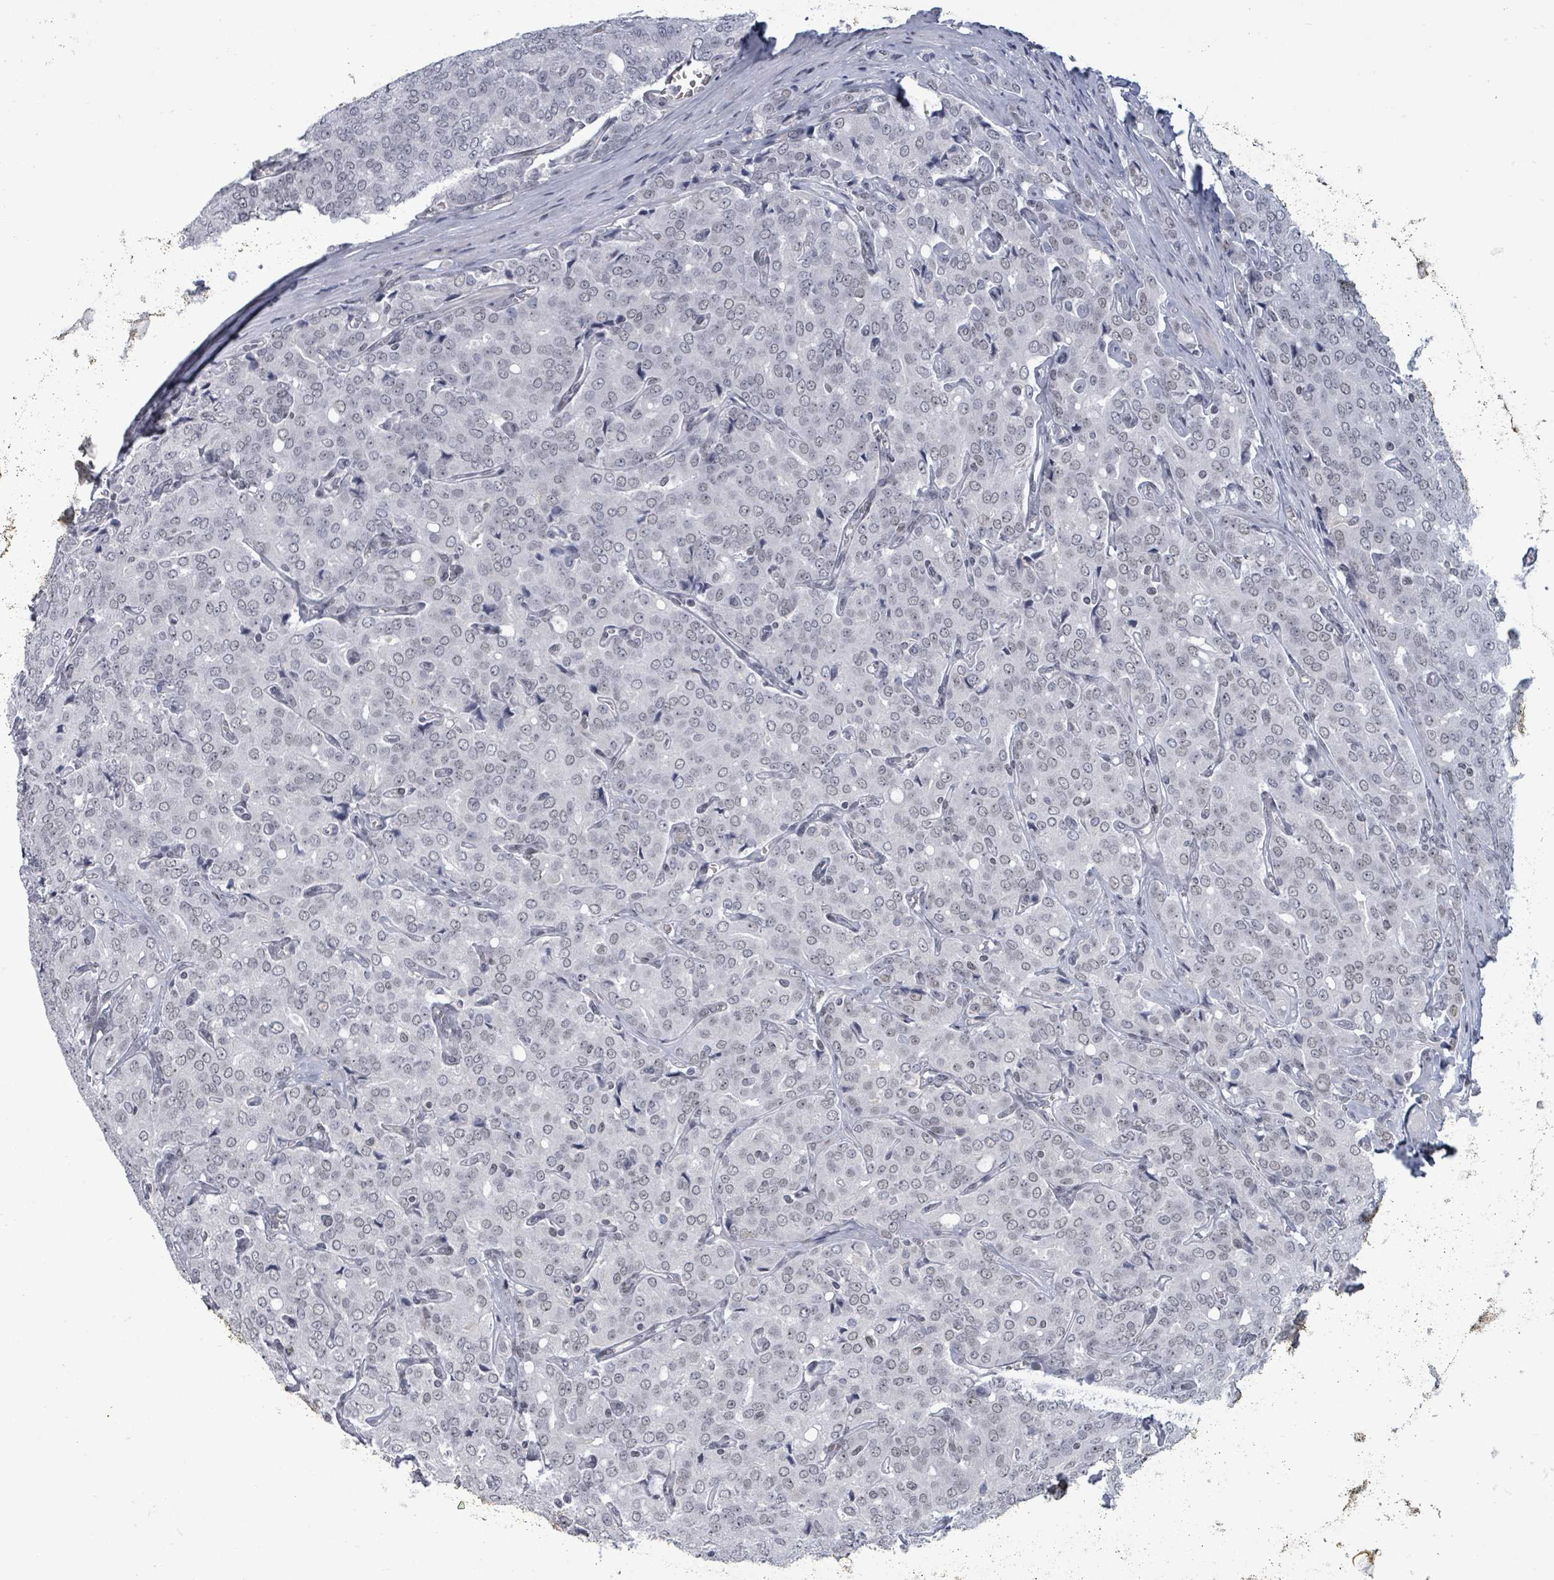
{"staining": {"intensity": "weak", "quantity": "<25%", "location": "nuclear"}, "tissue": "prostate cancer", "cell_type": "Tumor cells", "image_type": "cancer", "snomed": [{"axis": "morphology", "description": "Adenocarcinoma, High grade"}, {"axis": "topography", "description": "Prostate"}], "caption": "Tumor cells show no significant expression in prostate cancer.", "gene": "ERCC5", "patient": {"sex": "male", "age": 68}}